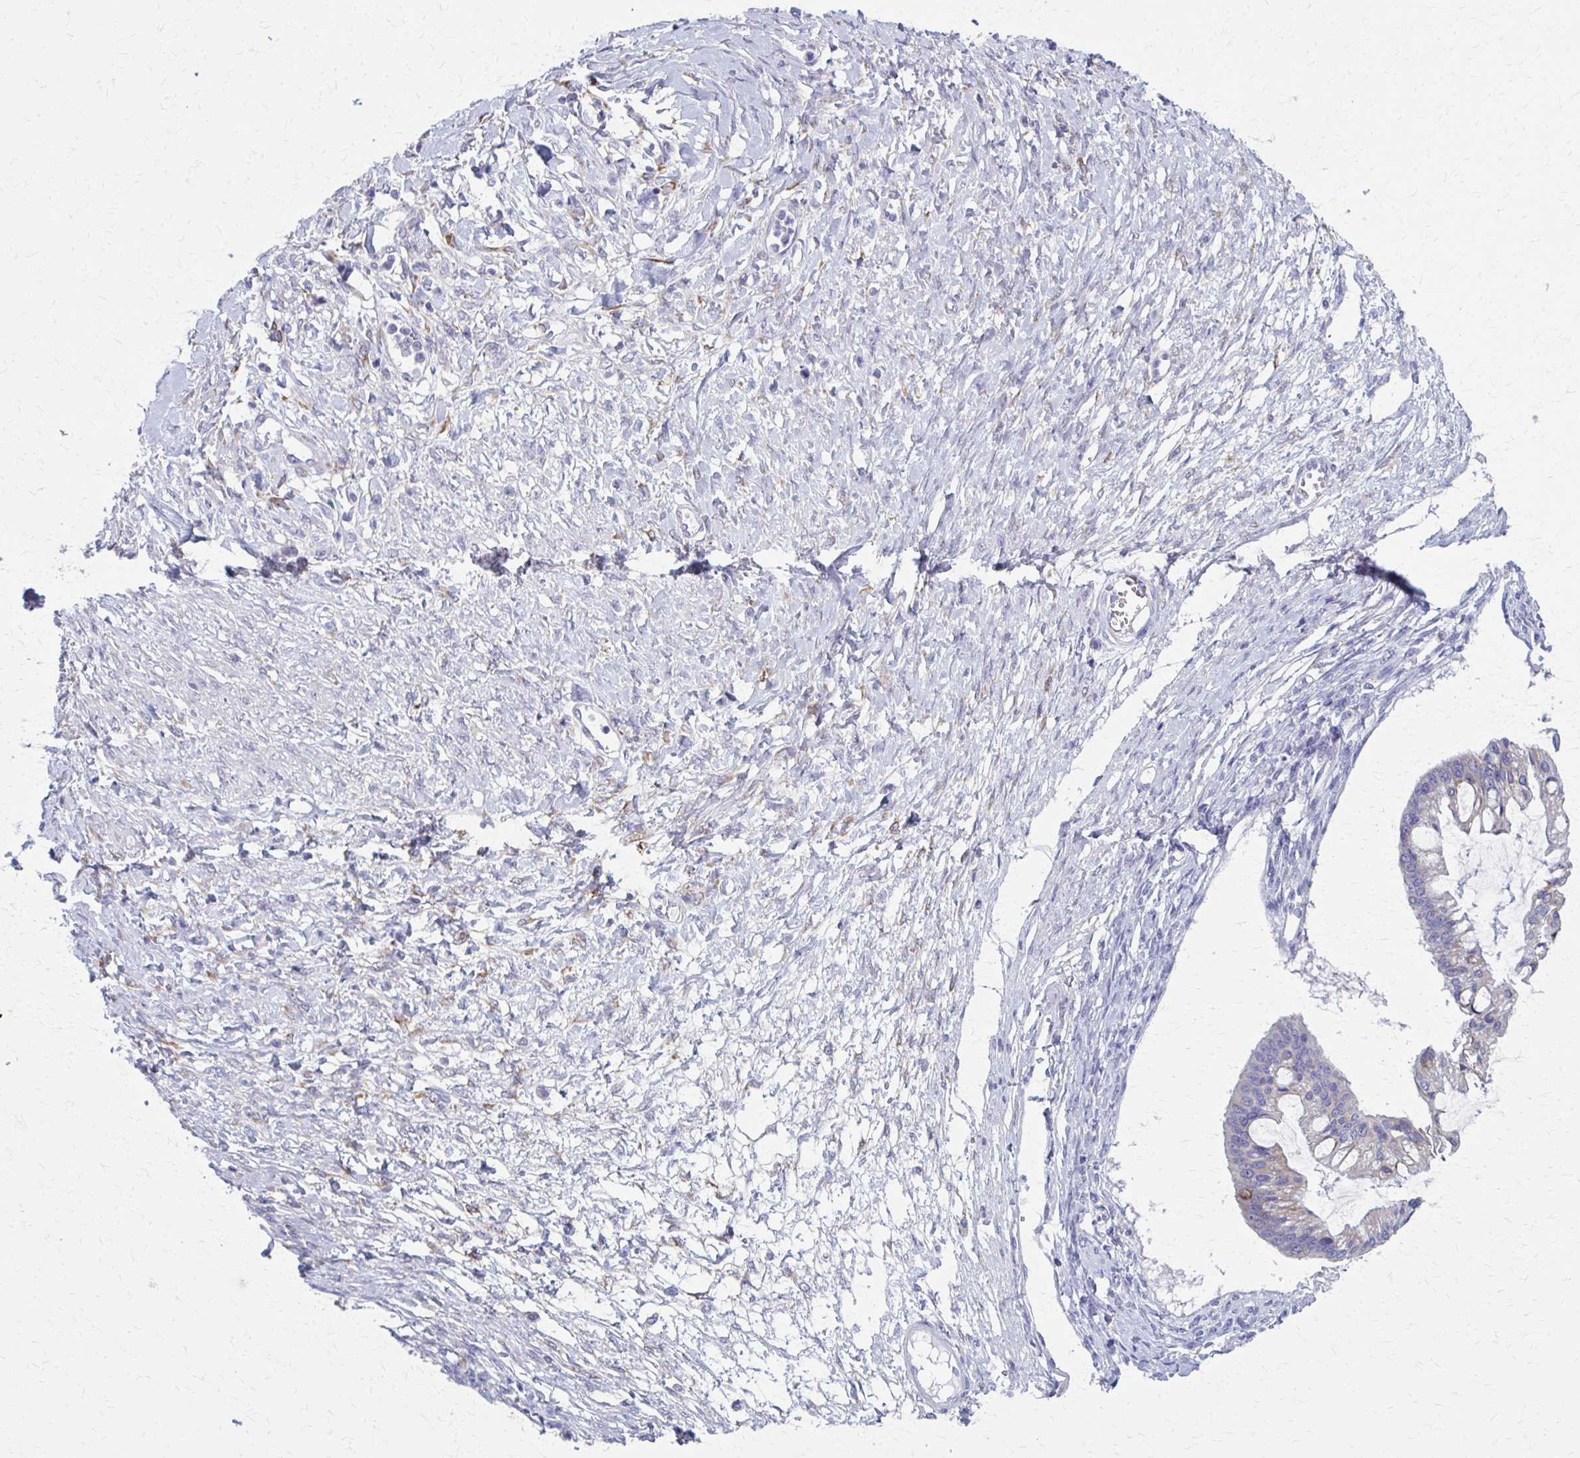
{"staining": {"intensity": "weak", "quantity": "<25%", "location": "cytoplasmic/membranous"}, "tissue": "ovarian cancer", "cell_type": "Tumor cells", "image_type": "cancer", "snomed": [{"axis": "morphology", "description": "Cystadenocarcinoma, mucinous, NOS"}, {"axis": "topography", "description": "Ovary"}], "caption": "Protein analysis of mucinous cystadenocarcinoma (ovarian) exhibits no significant positivity in tumor cells.", "gene": "SPATS2L", "patient": {"sex": "female", "age": 73}}